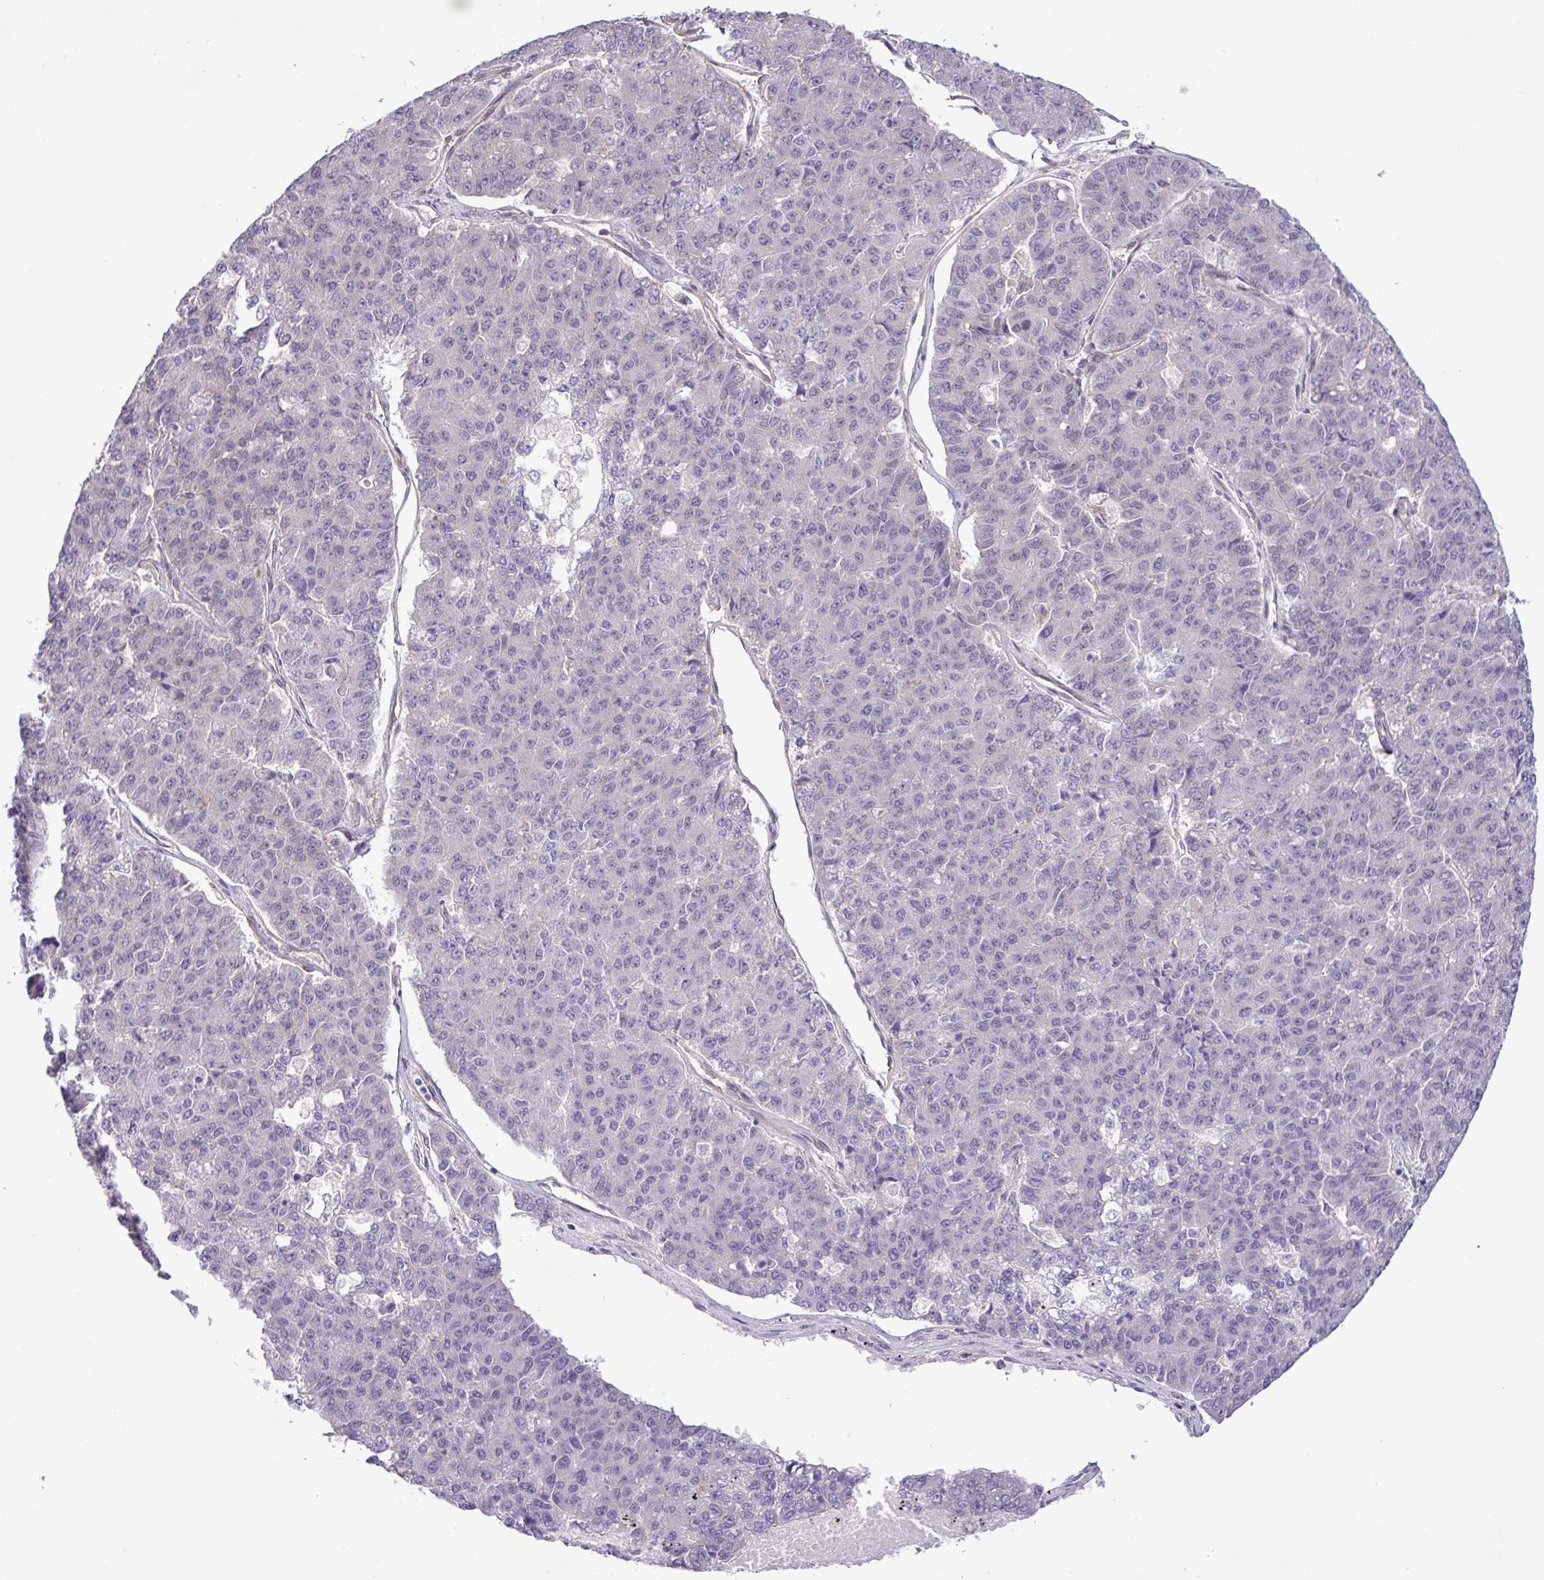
{"staining": {"intensity": "negative", "quantity": "none", "location": "none"}, "tissue": "pancreatic cancer", "cell_type": "Tumor cells", "image_type": "cancer", "snomed": [{"axis": "morphology", "description": "Adenocarcinoma, NOS"}, {"axis": "topography", "description": "Pancreas"}], "caption": "Protein analysis of pancreatic cancer shows no significant staining in tumor cells.", "gene": "FAM222B", "patient": {"sex": "male", "age": 50}}